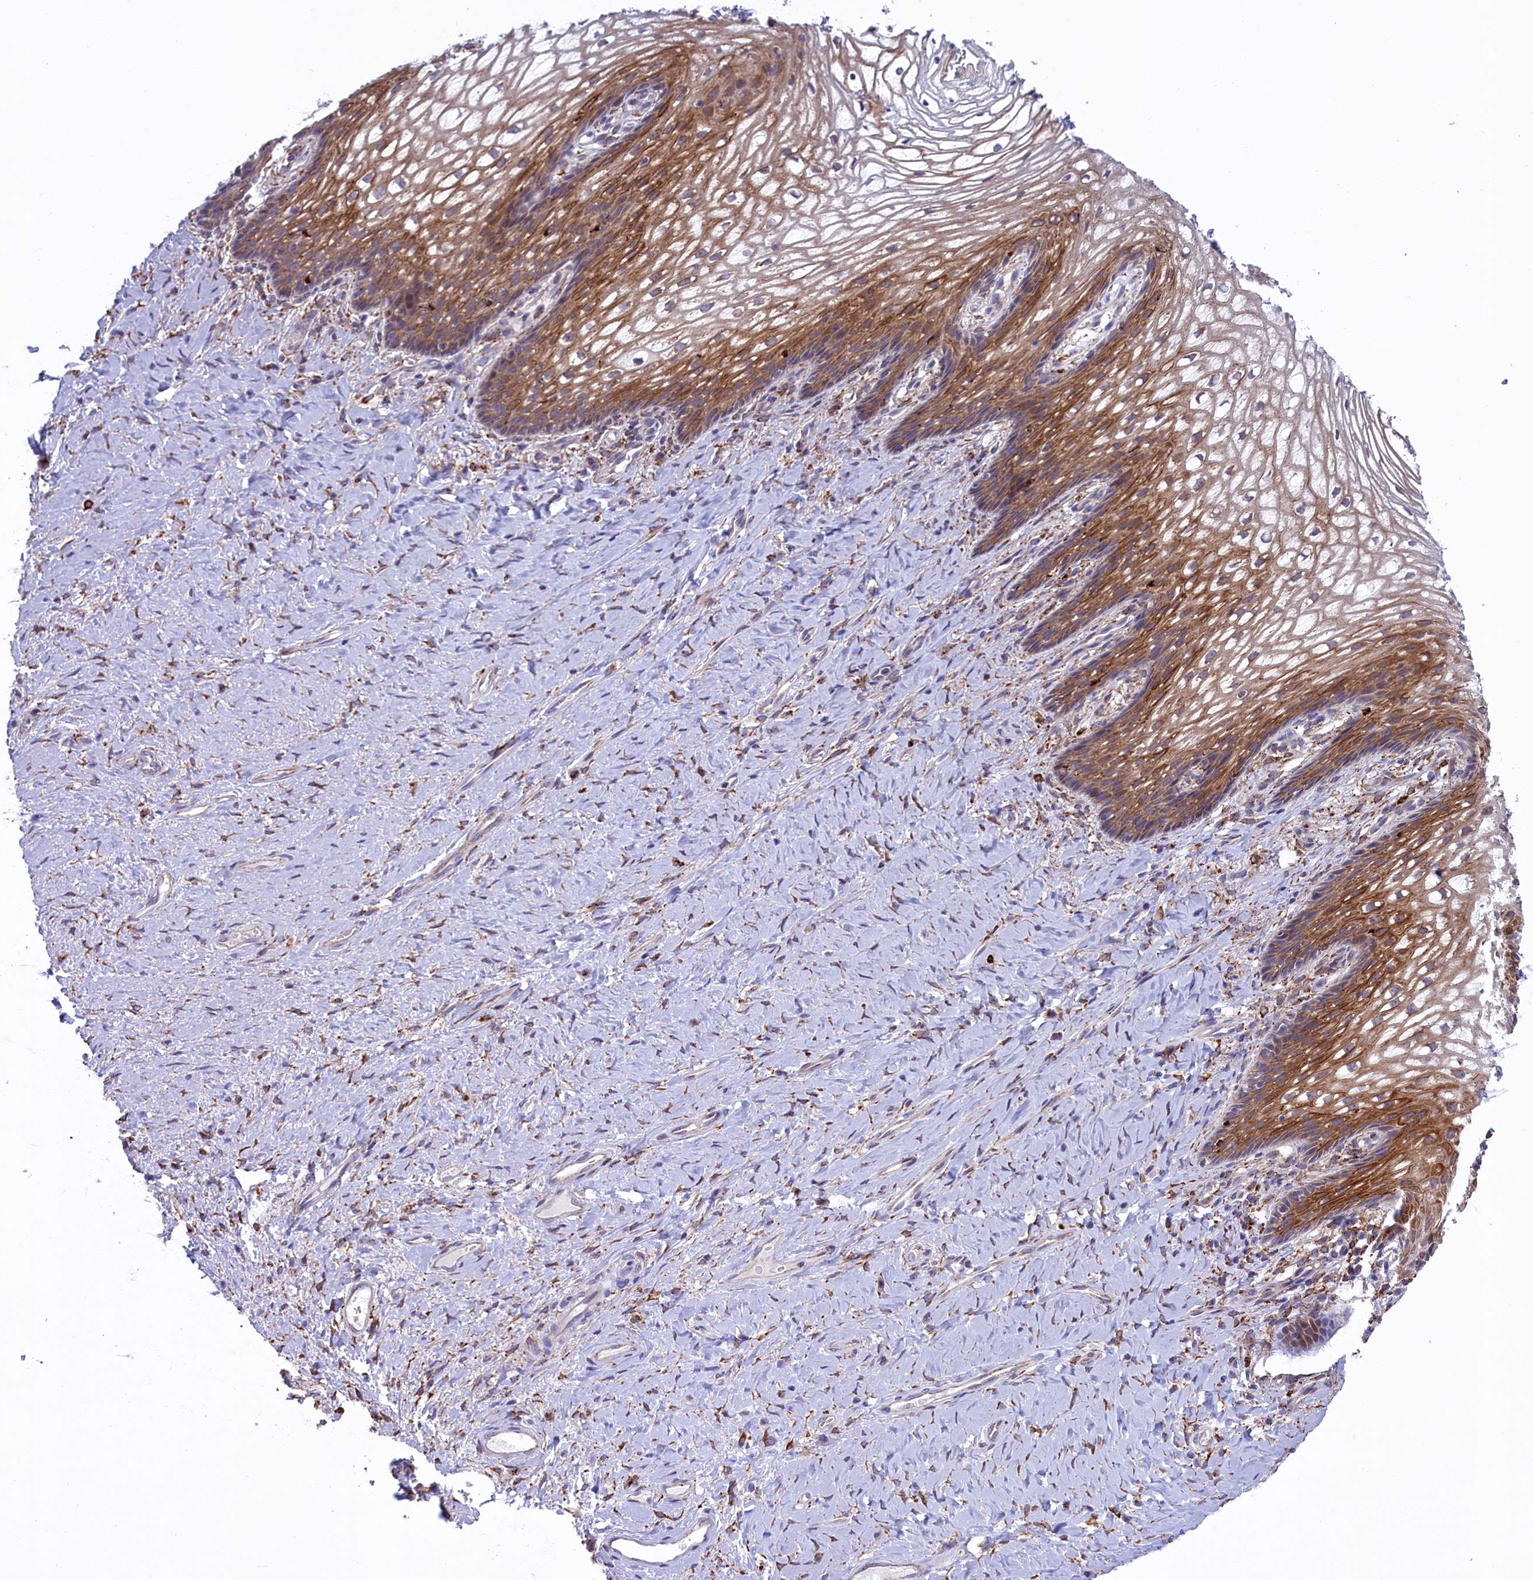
{"staining": {"intensity": "moderate", "quantity": "25%-75%", "location": "cytoplasmic/membranous"}, "tissue": "vagina", "cell_type": "Squamous epithelial cells", "image_type": "normal", "snomed": [{"axis": "morphology", "description": "Normal tissue, NOS"}, {"axis": "topography", "description": "Vagina"}], "caption": "Brown immunohistochemical staining in normal human vagina exhibits moderate cytoplasmic/membranous expression in approximately 25%-75% of squamous epithelial cells.", "gene": "MAN2B1", "patient": {"sex": "female", "age": 60}}